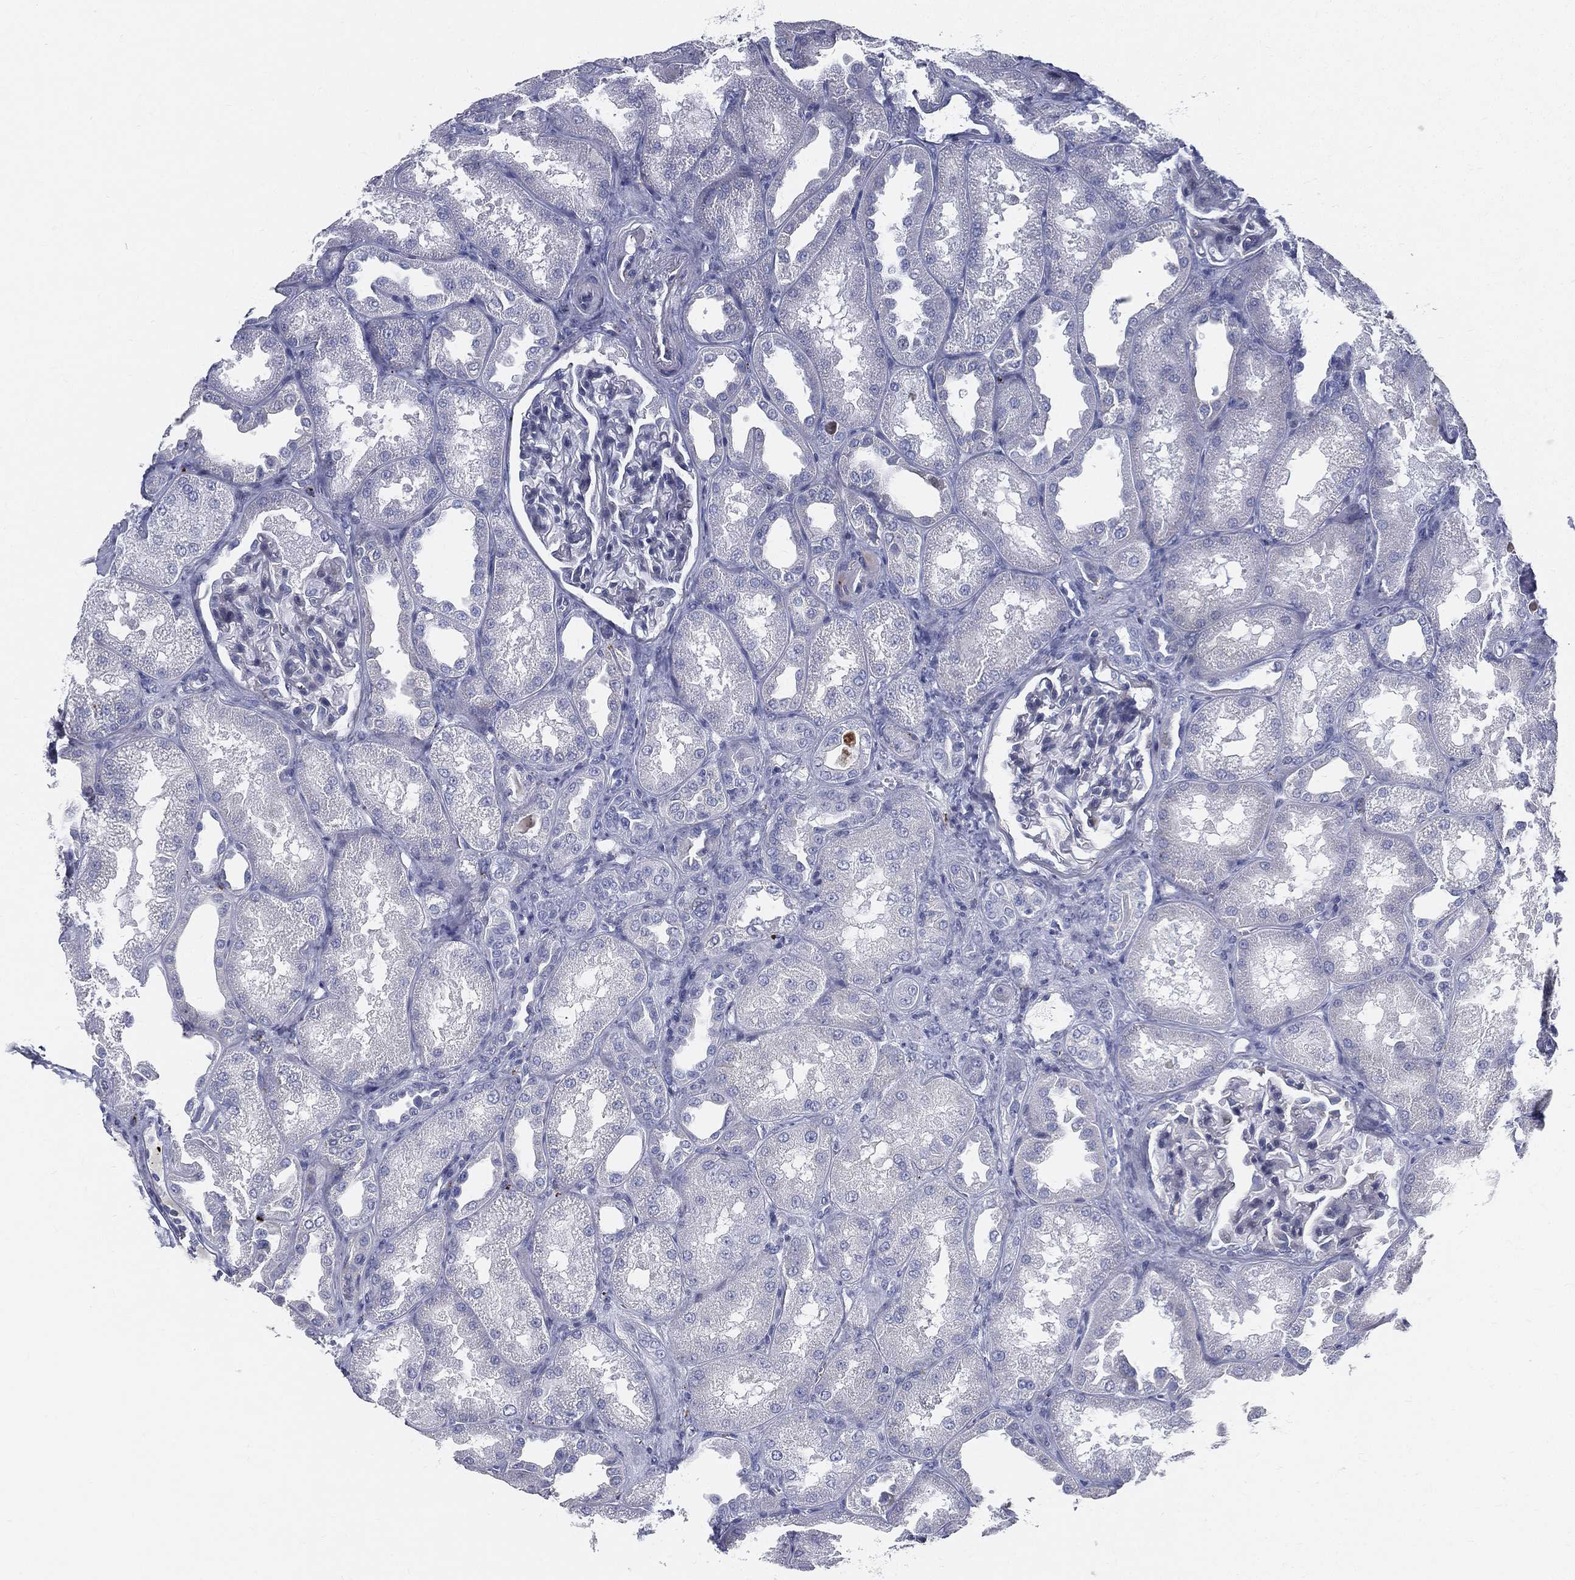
{"staining": {"intensity": "negative", "quantity": "none", "location": "none"}, "tissue": "kidney", "cell_type": "Cells in glomeruli", "image_type": "normal", "snomed": [{"axis": "morphology", "description": "Normal tissue, NOS"}, {"axis": "topography", "description": "Kidney"}], "caption": "An immunohistochemistry histopathology image of unremarkable kidney is shown. There is no staining in cells in glomeruli of kidney.", "gene": "SPPL2C", "patient": {"sex": "male", "age": 61}}